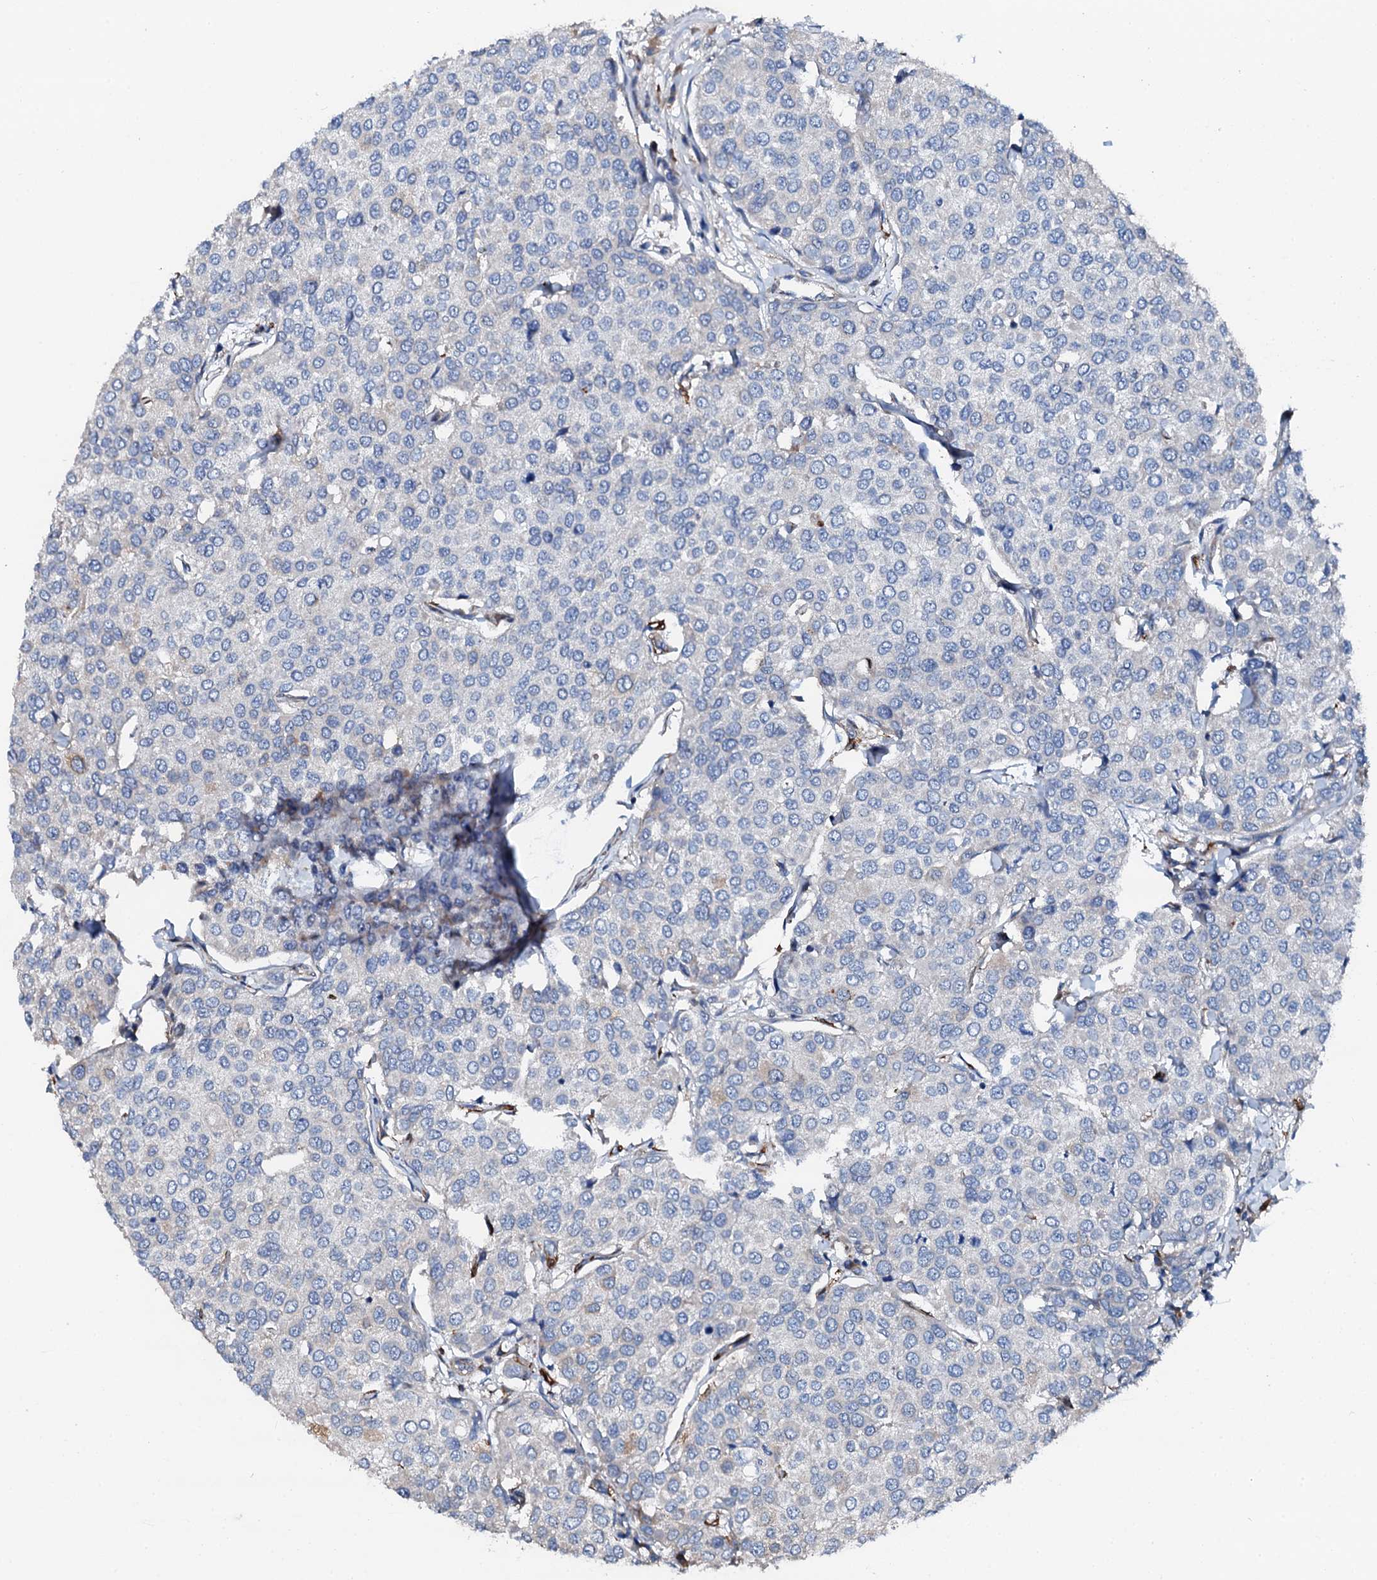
{"staining": {"intensity": "negative", "quantity": "none", "location": "none"}, "tissue": "breast cancer", "cell_type": "Tumor cells", "image_type": "cancer", "snomed": [{"axis": "morphology", "description": "Duct carcinoma"}, {"axis": "topography", "description": "Breast"}], "caption": "An immunohistochemistry micrograph of breast cancer (invasive ductal carcinoma) is shown. There is no staining in tumor cells of breast cancer (invasive ductal carcinoma).", "gene": "GFOD2", "patient": {"sex": "female", "age": 55}}